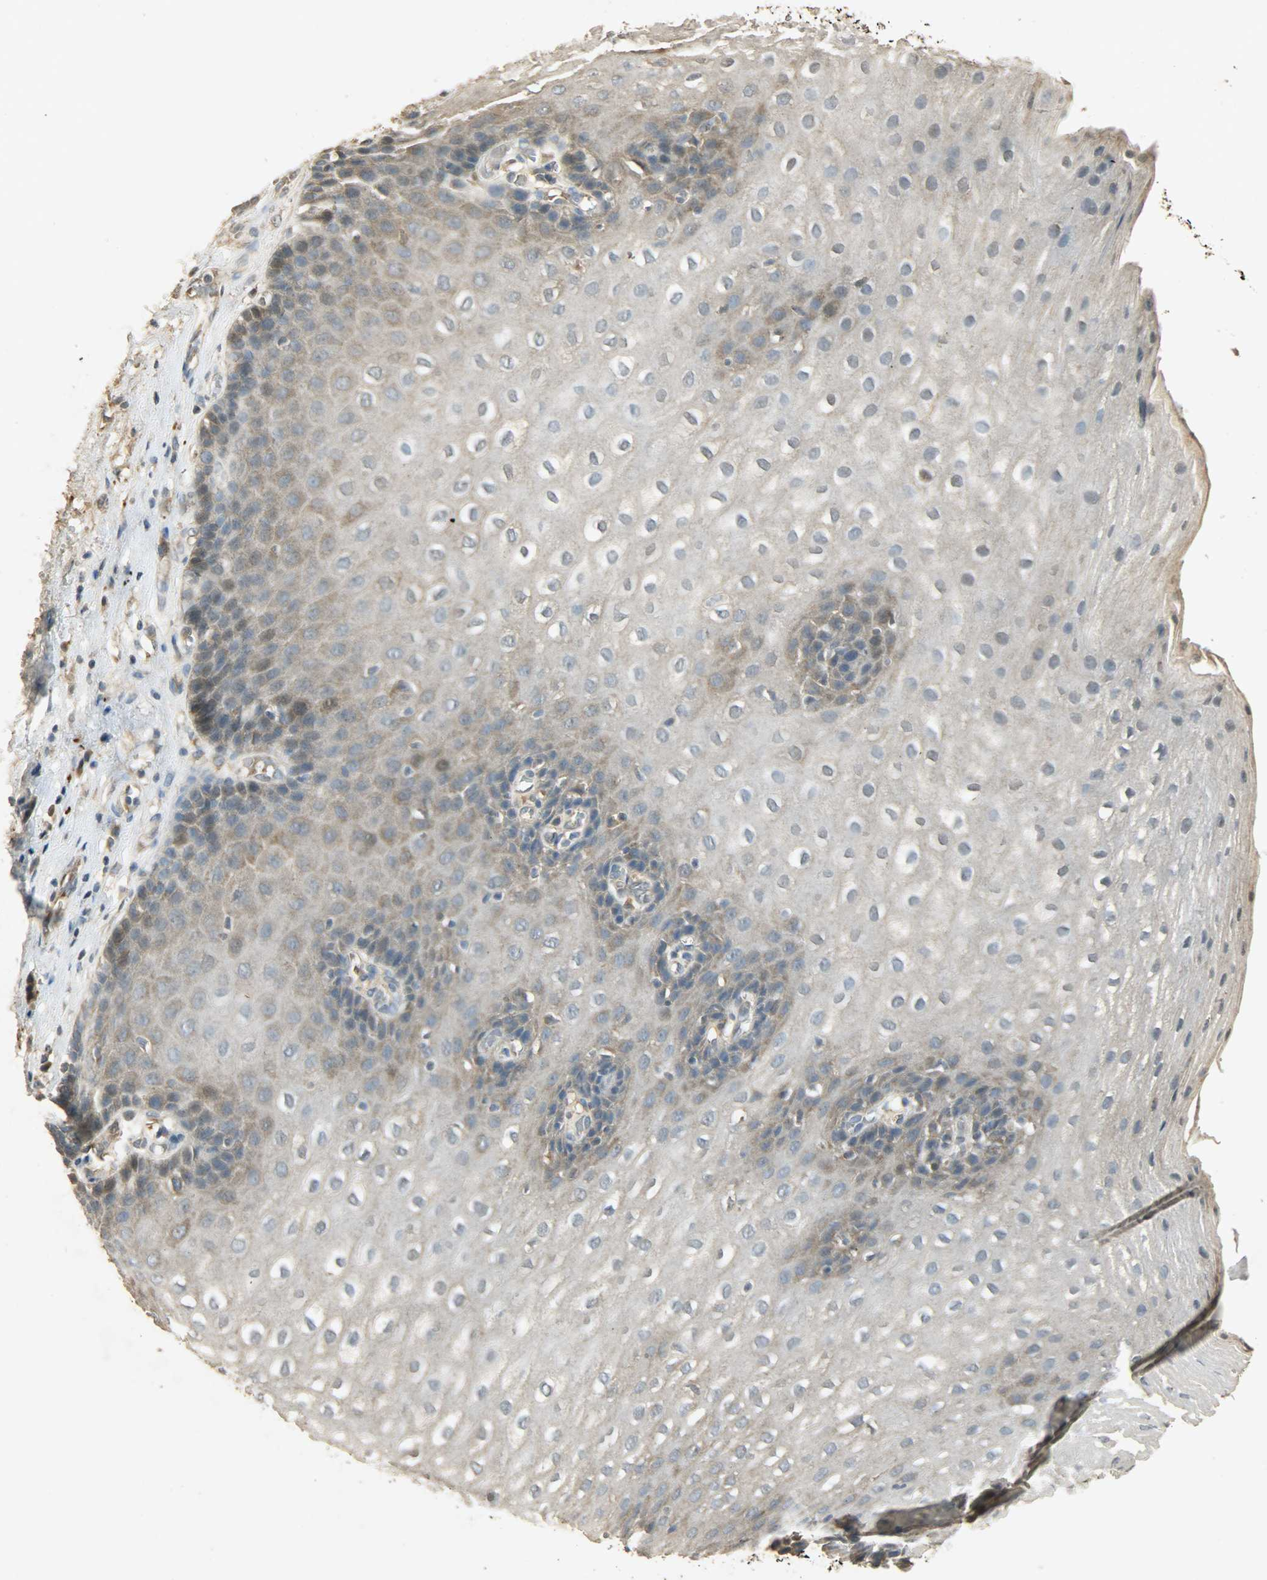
{"staining": {"intensity": "weak", "quantity": ">75%", "location": "cytoplasmic/membranous"}, "tissue": "esophagus", "cell_type": "Squamous epithelial cells", "image_type": "normal", "snomed": [{"axis": "morphology", "description": "Normal tissue, NOS"}, {"axis": "topography", "description": "Esophagus"}], "caption": "Immunohistochemistry histopathology image of benign human esophagus stained for a protein (brown), which displays low levels of weak cytoplasmic/membranous positivity in about >75% of squamous epithelial cells.", "gene": "ATP2B1", "patient": {"sex": "male", "age": 48}}